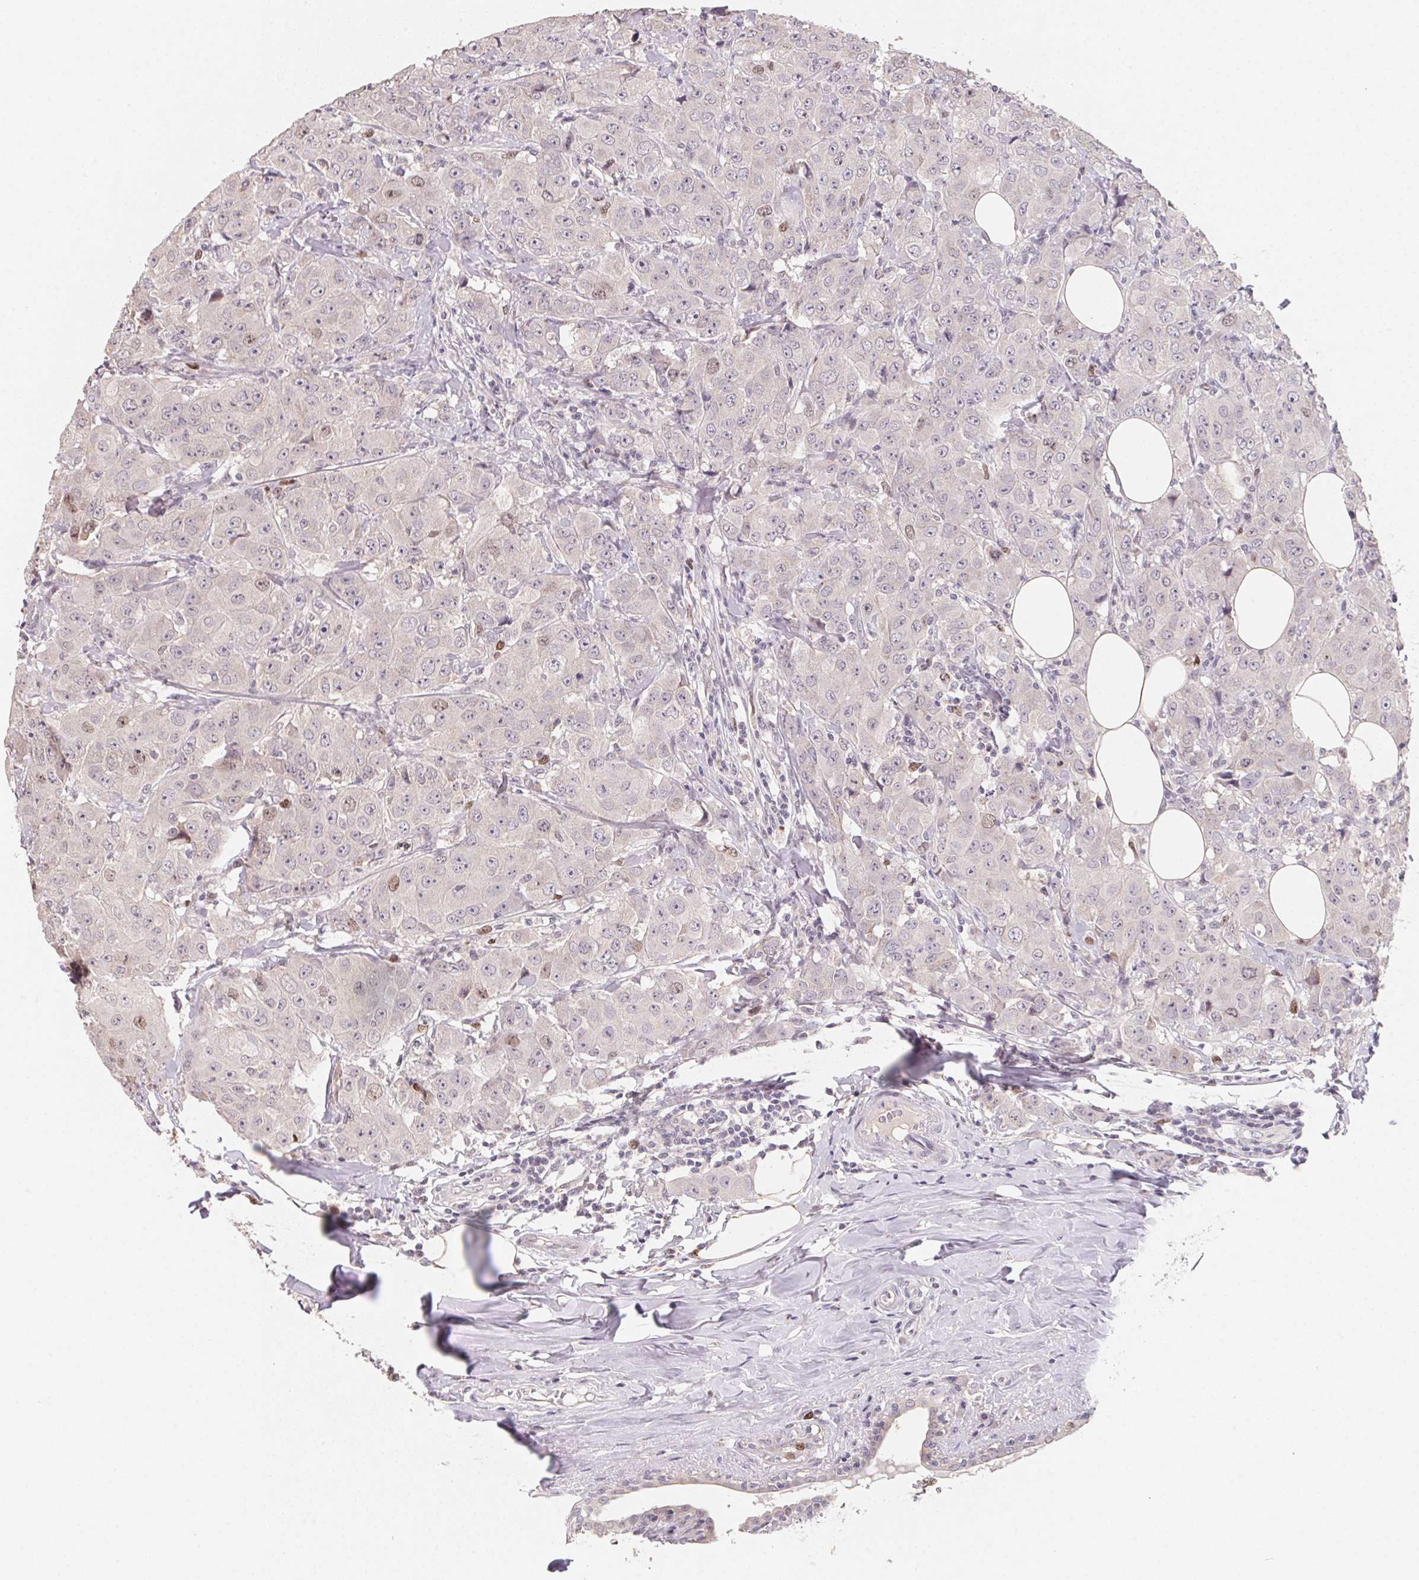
{"staining": {"intensity": "weak", "quantity": "<25%", "location": "nuclear"}, "tissue": "breast cancer", "cell_type": "Tumor cells", "image_type": "cancer", "snomed": [{"axis": "morphology", "description": "Normal tissue, NOS"}, {"axis": "morphology", "description": "Duct carcinoma"}, {"axis": "topography", "description": "Breast"}], "caption": "Protein analysis of breast cancer (intraductal carcinoma) shows no significant positivity in tumor cells. (DAB (3,3'-diaminobenzidine) immunohistochemistry (IHC) visualized using brightfield microscopy, high magnification).", "gene": "KIFC1", "patient": {"sex": "female", "age": 43}}